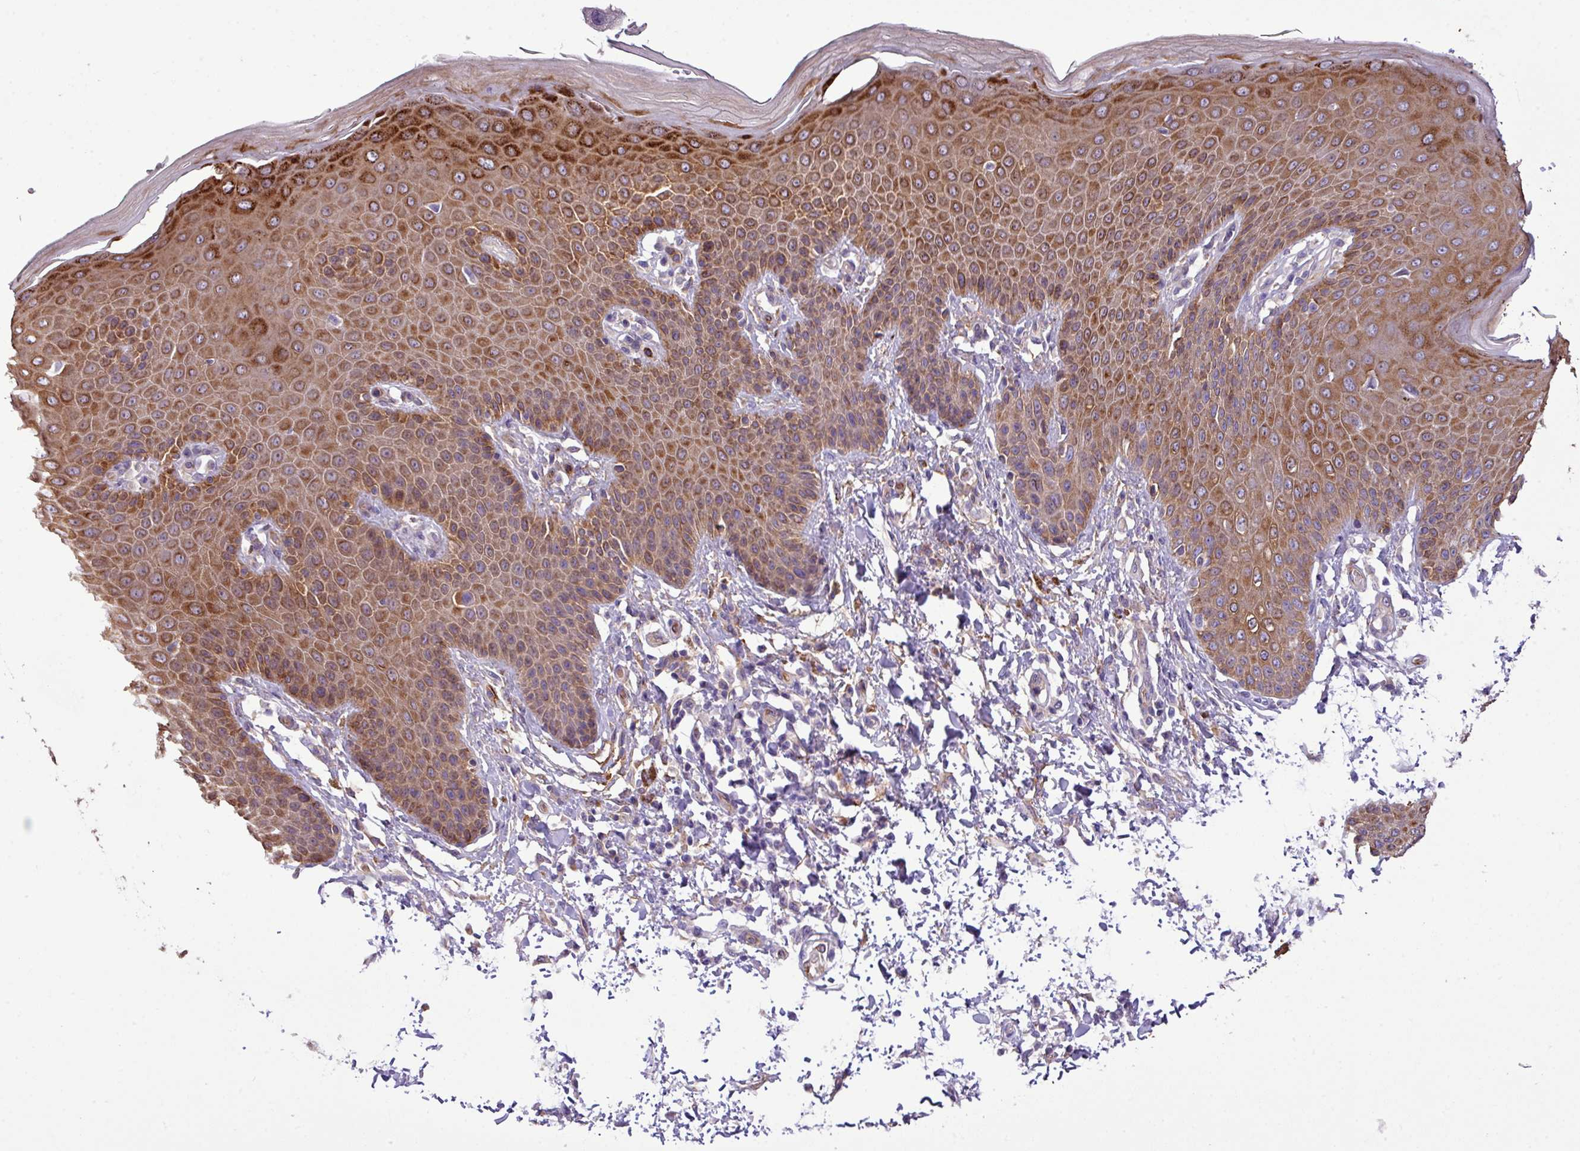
{"staining": {"intensity": "strong", "quantity": ">75%", "location": "cytoplasmic/membranous"}, "tissue": "skin", "cell_type": "Epidermal cells", "image_type": "normal", "snomed": [{"axis": "morphology", "description": "Normal tissue, NOS"}, {"axis": "topography", "description": "Peripheral nerve tissue"}], "caption": "Immunohistochemistry of normal skin reveals high levels of strong cytoplasmic/membranous expression in approximately >75% of epidermal cells.", "gene": "PARD6A", "patient": {"sex": "male", "age": 51}}